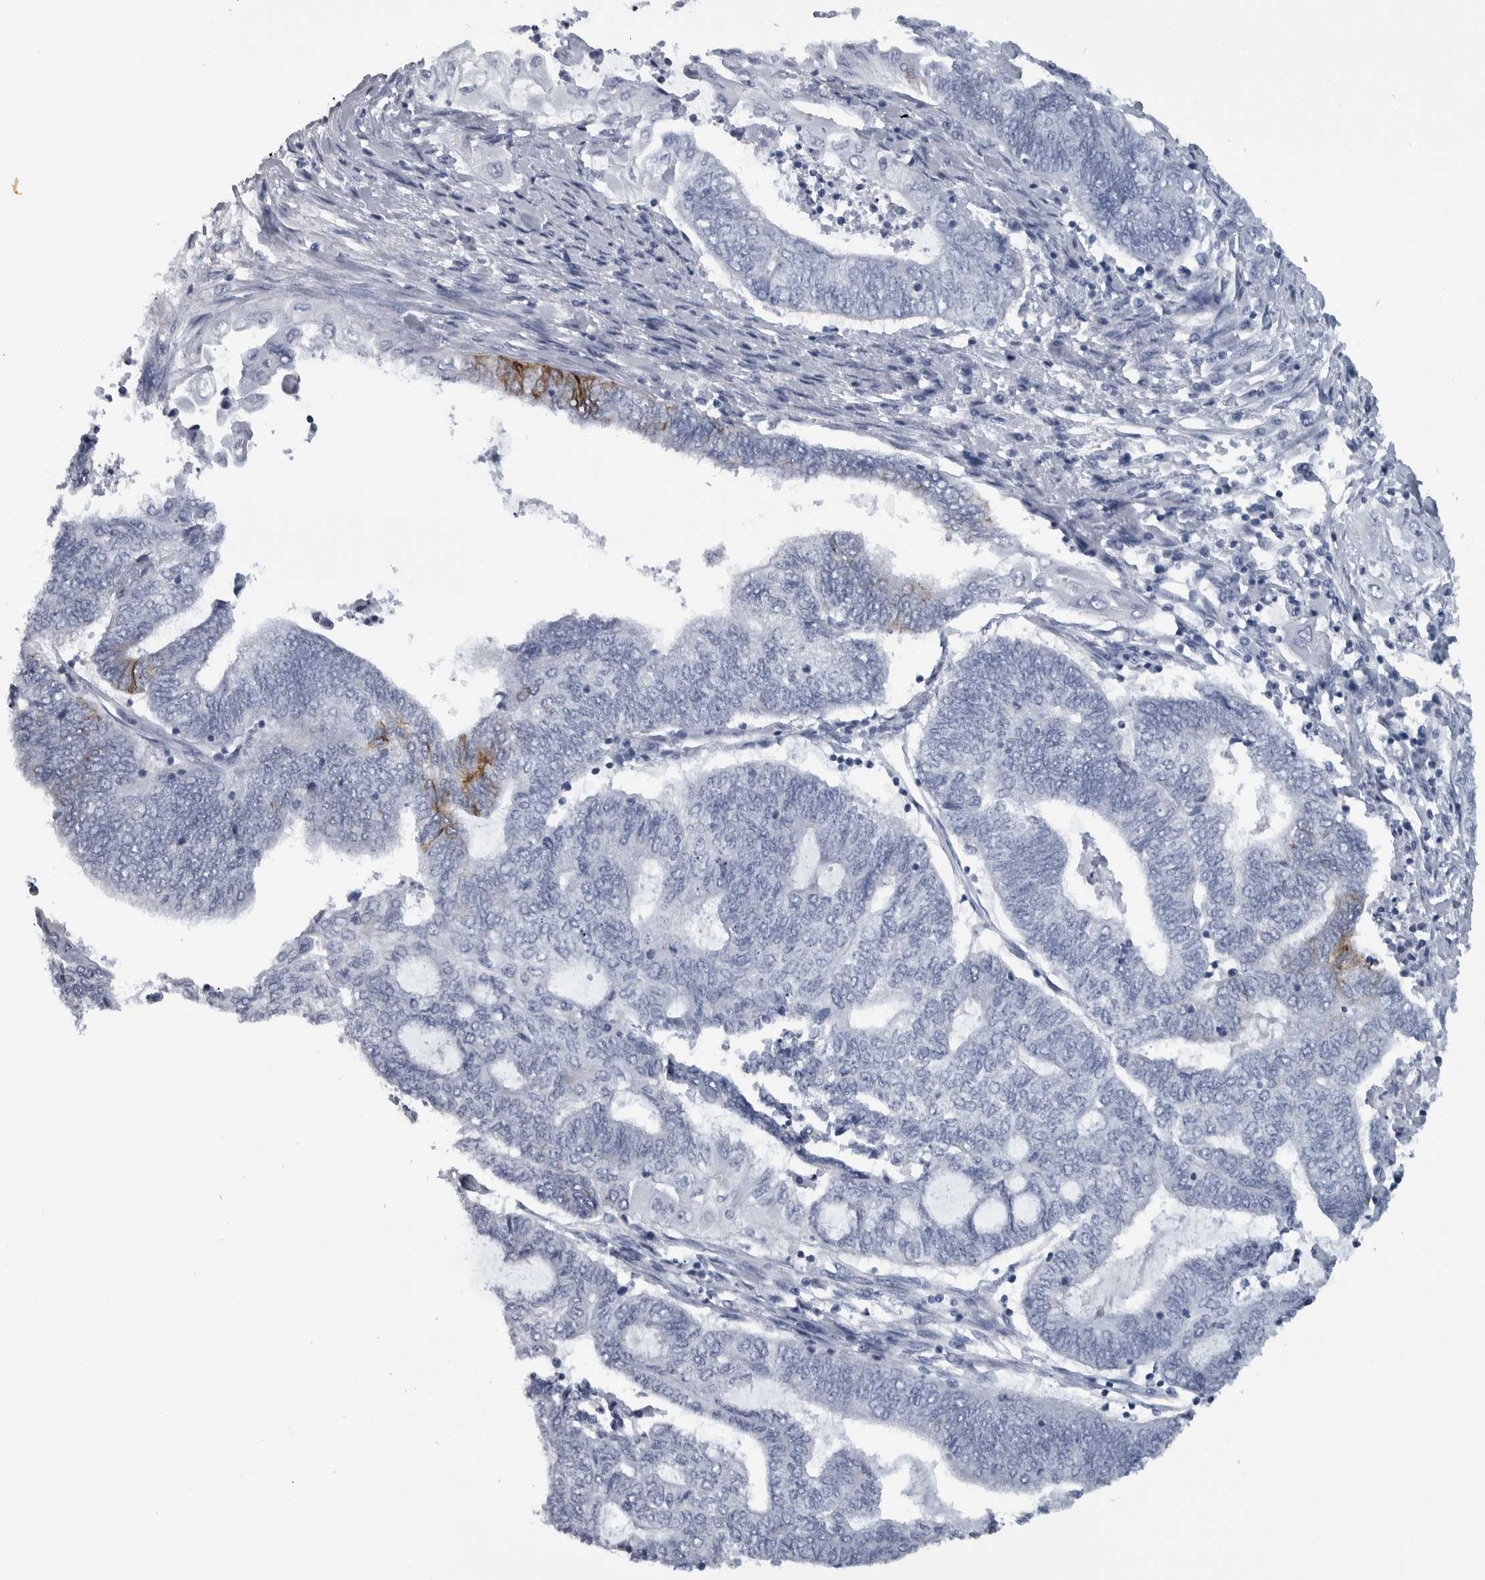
{"staining": {"intensity": "negative", "quantity": "none", "location": "none"}, "tissue": "endometrial cancer", "cell_type": "Tumor cells", "image_type": "cancer", "snomed": [{"axis": "morphology", "description": "Adenocarcinoma, NOS"}, {"axis": "topography", "description": "Uterus"}, {"axis": "topography", "description": "Endometrium"}], "caption": "Tumor cells are negative for brown protein staining in adenocarcinoma (endometrial). (DAB immunohistochemistry (IHC) with hematoxylin counter stain).", "gene": "CDH17", "patient": {"sex": "female", "age": 70}}